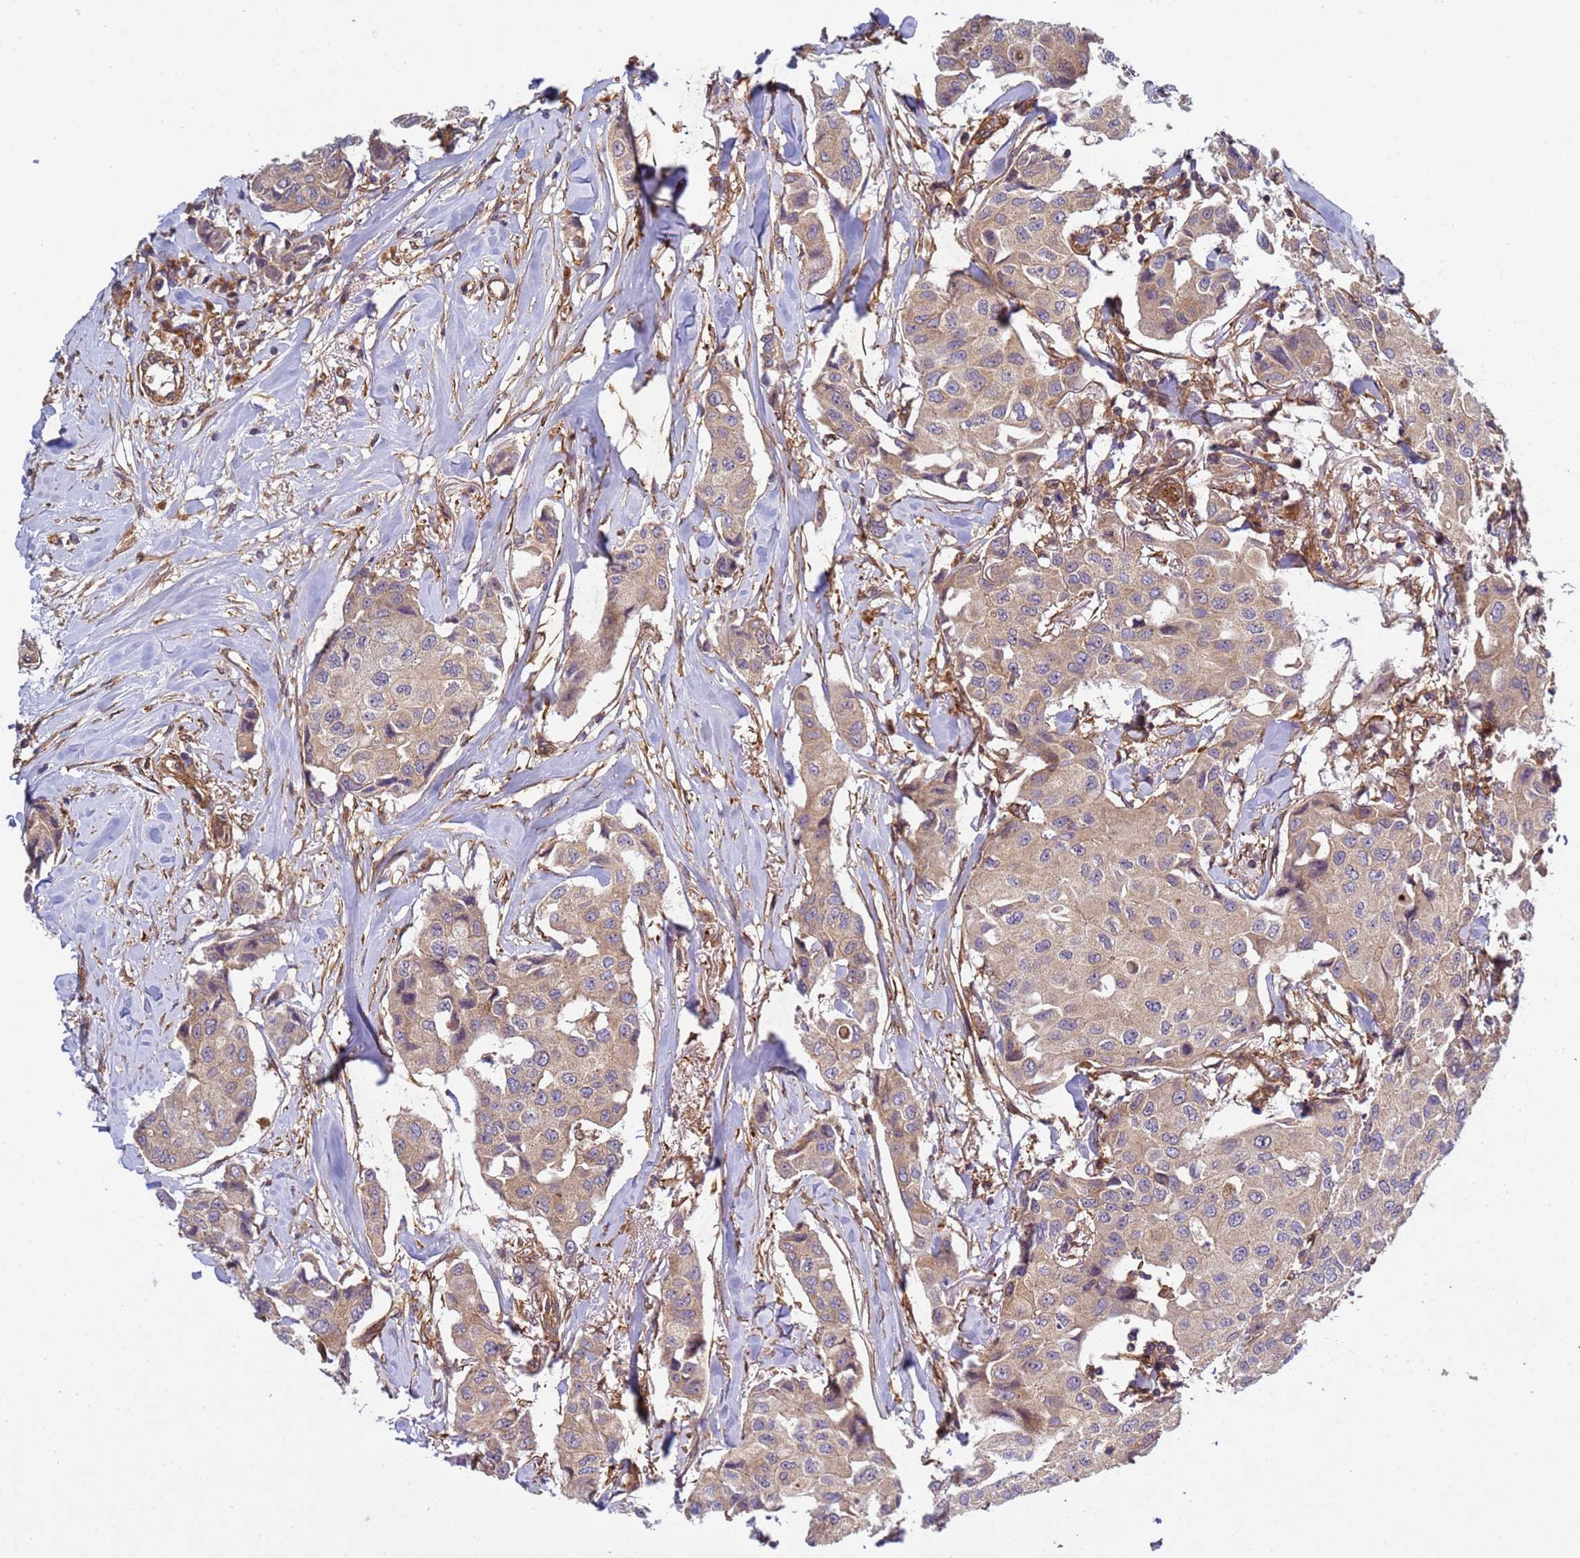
{"staining": {"intensity": "weak", "quantity": "25%-75%", "location": "cytoplasmic/membranous"}, "tissue": "breast cancer", "cell_type": "Tumor cells", "image_type": "cancer", "snomed": [{"axis": "morphology", "description": "Duct carcinoma"}, {"axis": "topography", "description": "Breast"}], "caption": "This is an image of immunohistochemistry staining of intraductal carcinoma (breast), which shows weak expression in the cytoplasmic/membranous of tumor cells.", "gene": "C8orf34", "patient": {"sex": "female", "age": 80}}